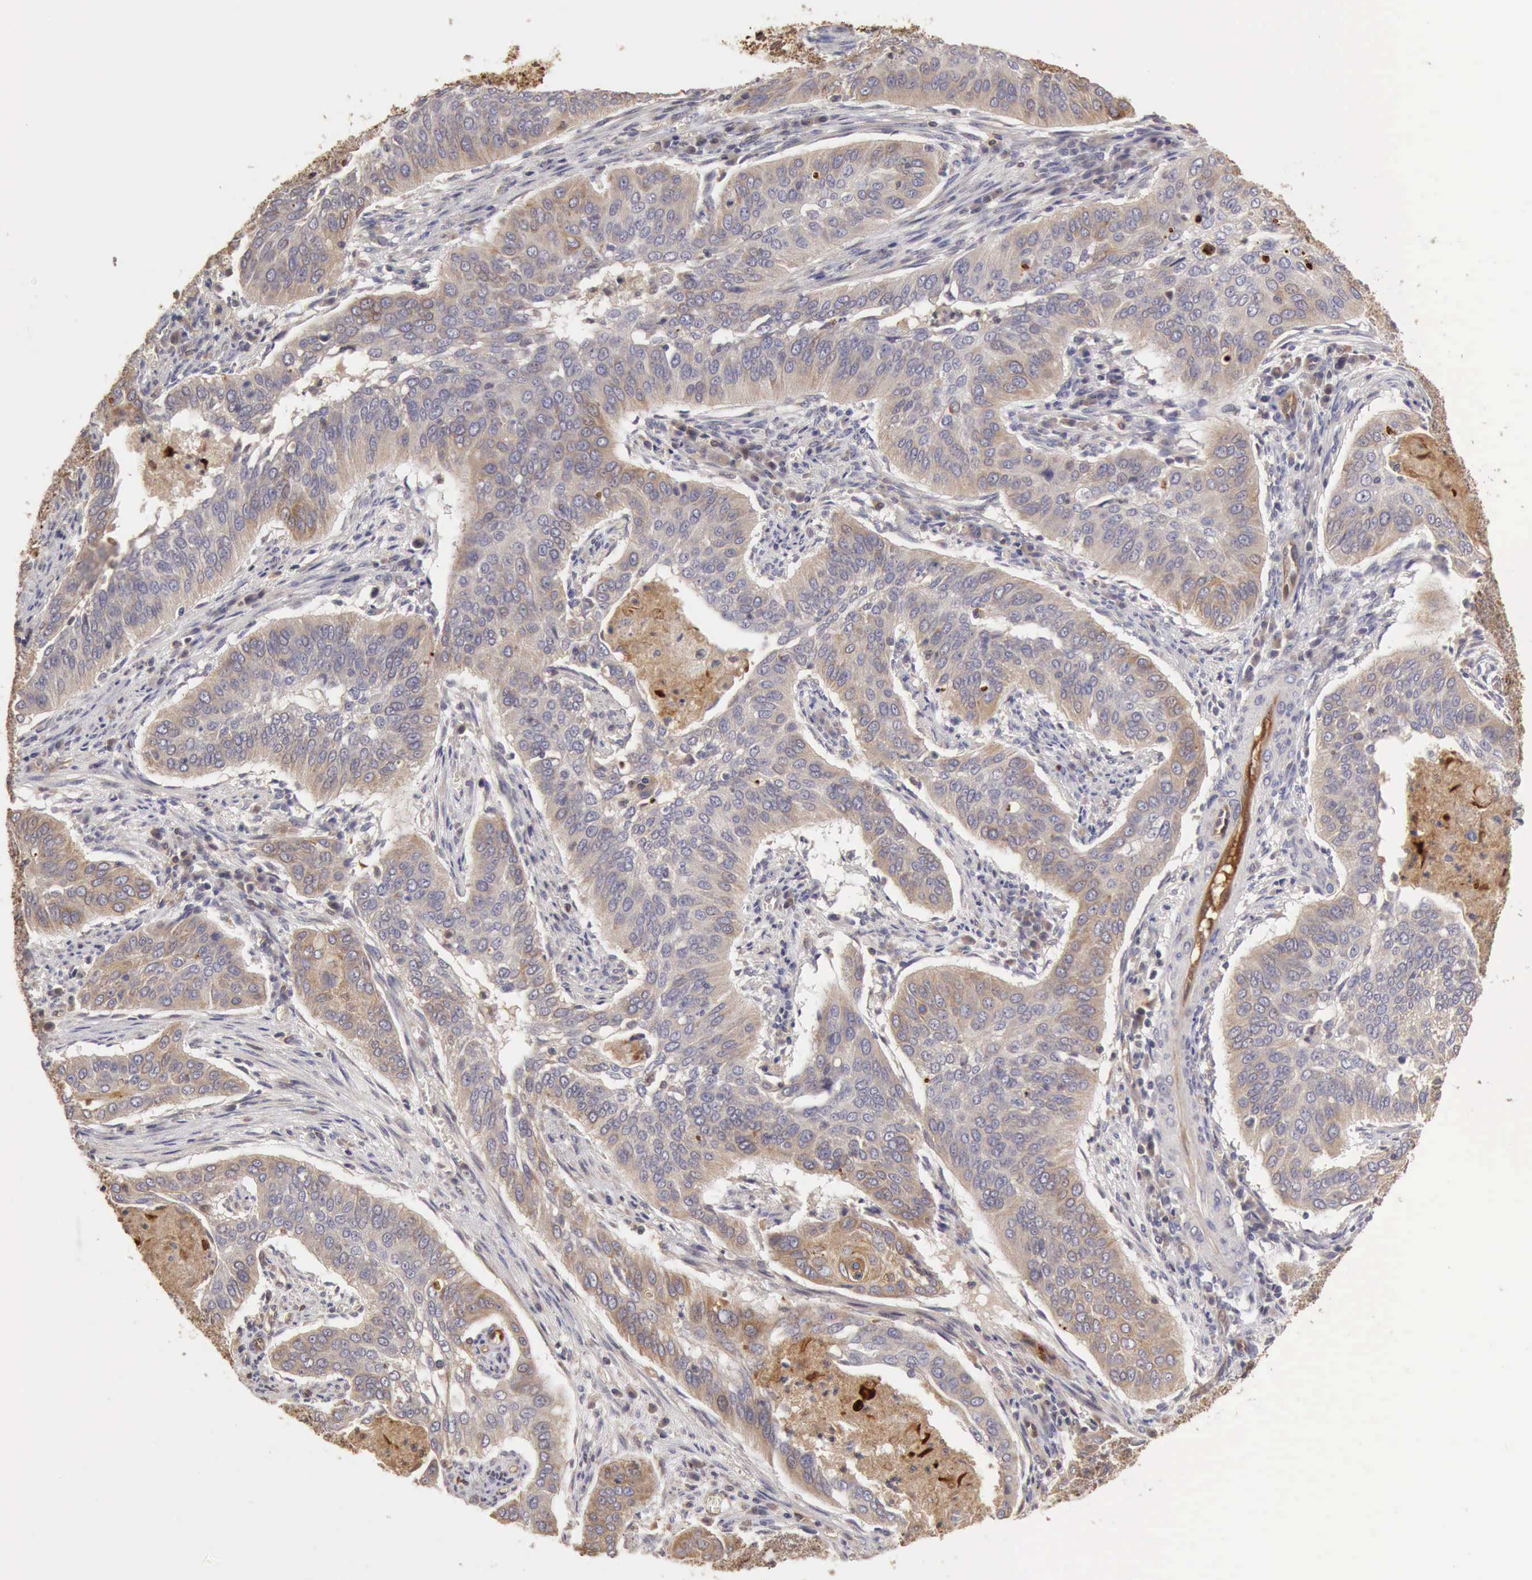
{"staining": {"intensity": "negative", "quantity": "none", "location": "none"}, "tissue": "cervical cancer", "cell_type": "Tumor cells", "image_type": "cancer", "snomed": [{"axis": "morphology", "description": "Squamous cell carcinoma, NOS"}, {"axis": "topography", "description": "Cervix"}], "caption": "Tumor cells are negative for brown protein staining in cervical cancer (squamous cell carcinoma).", "gene": "BMX", "patient": {"sex": "female", "age": 39}}